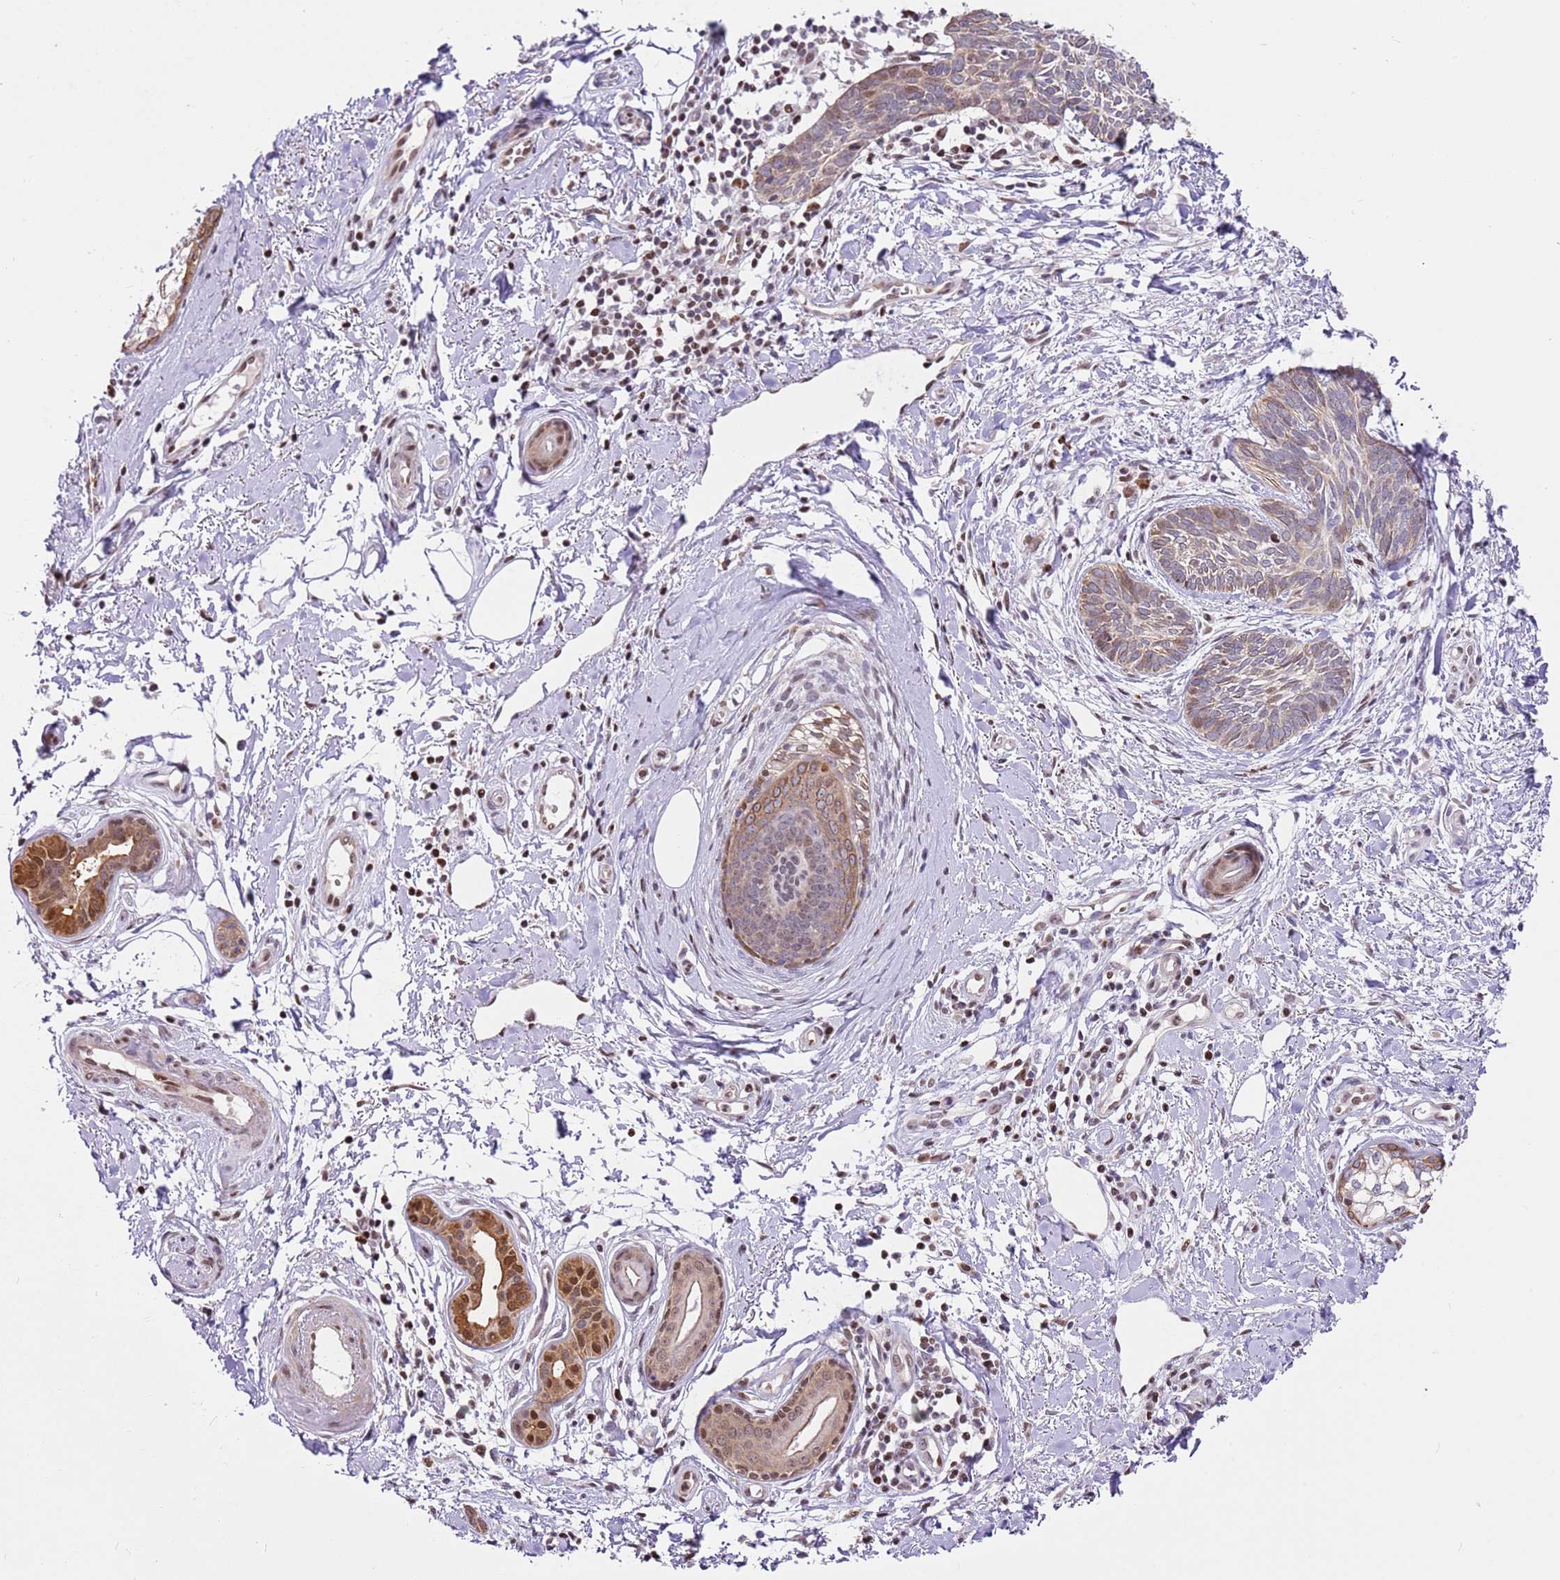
{"staining": {"intensity": "weak", "quantity": ">75%", "location": "cytoplasmic/membranous,nuclear"}, "tissue": "skin cancer", "cell_type": "Tumor cells", "image_type": "cancer", "snomed": [{"axis": "morphology", "description": "Basal cell carcinoma"}, {"axis": "topography", "description": "Skin"}], "caption": "This histopathology image reveals basal cell carcinoma (skin) stained with IHC to label a protein in brown. The cytoplasmic/membranous and nuclear of tumor cells show weak positivity for the protein. Nuclei are counter-stained blue.", "gene": "RFK", "patient": {"sex": "female", "age": 81}}